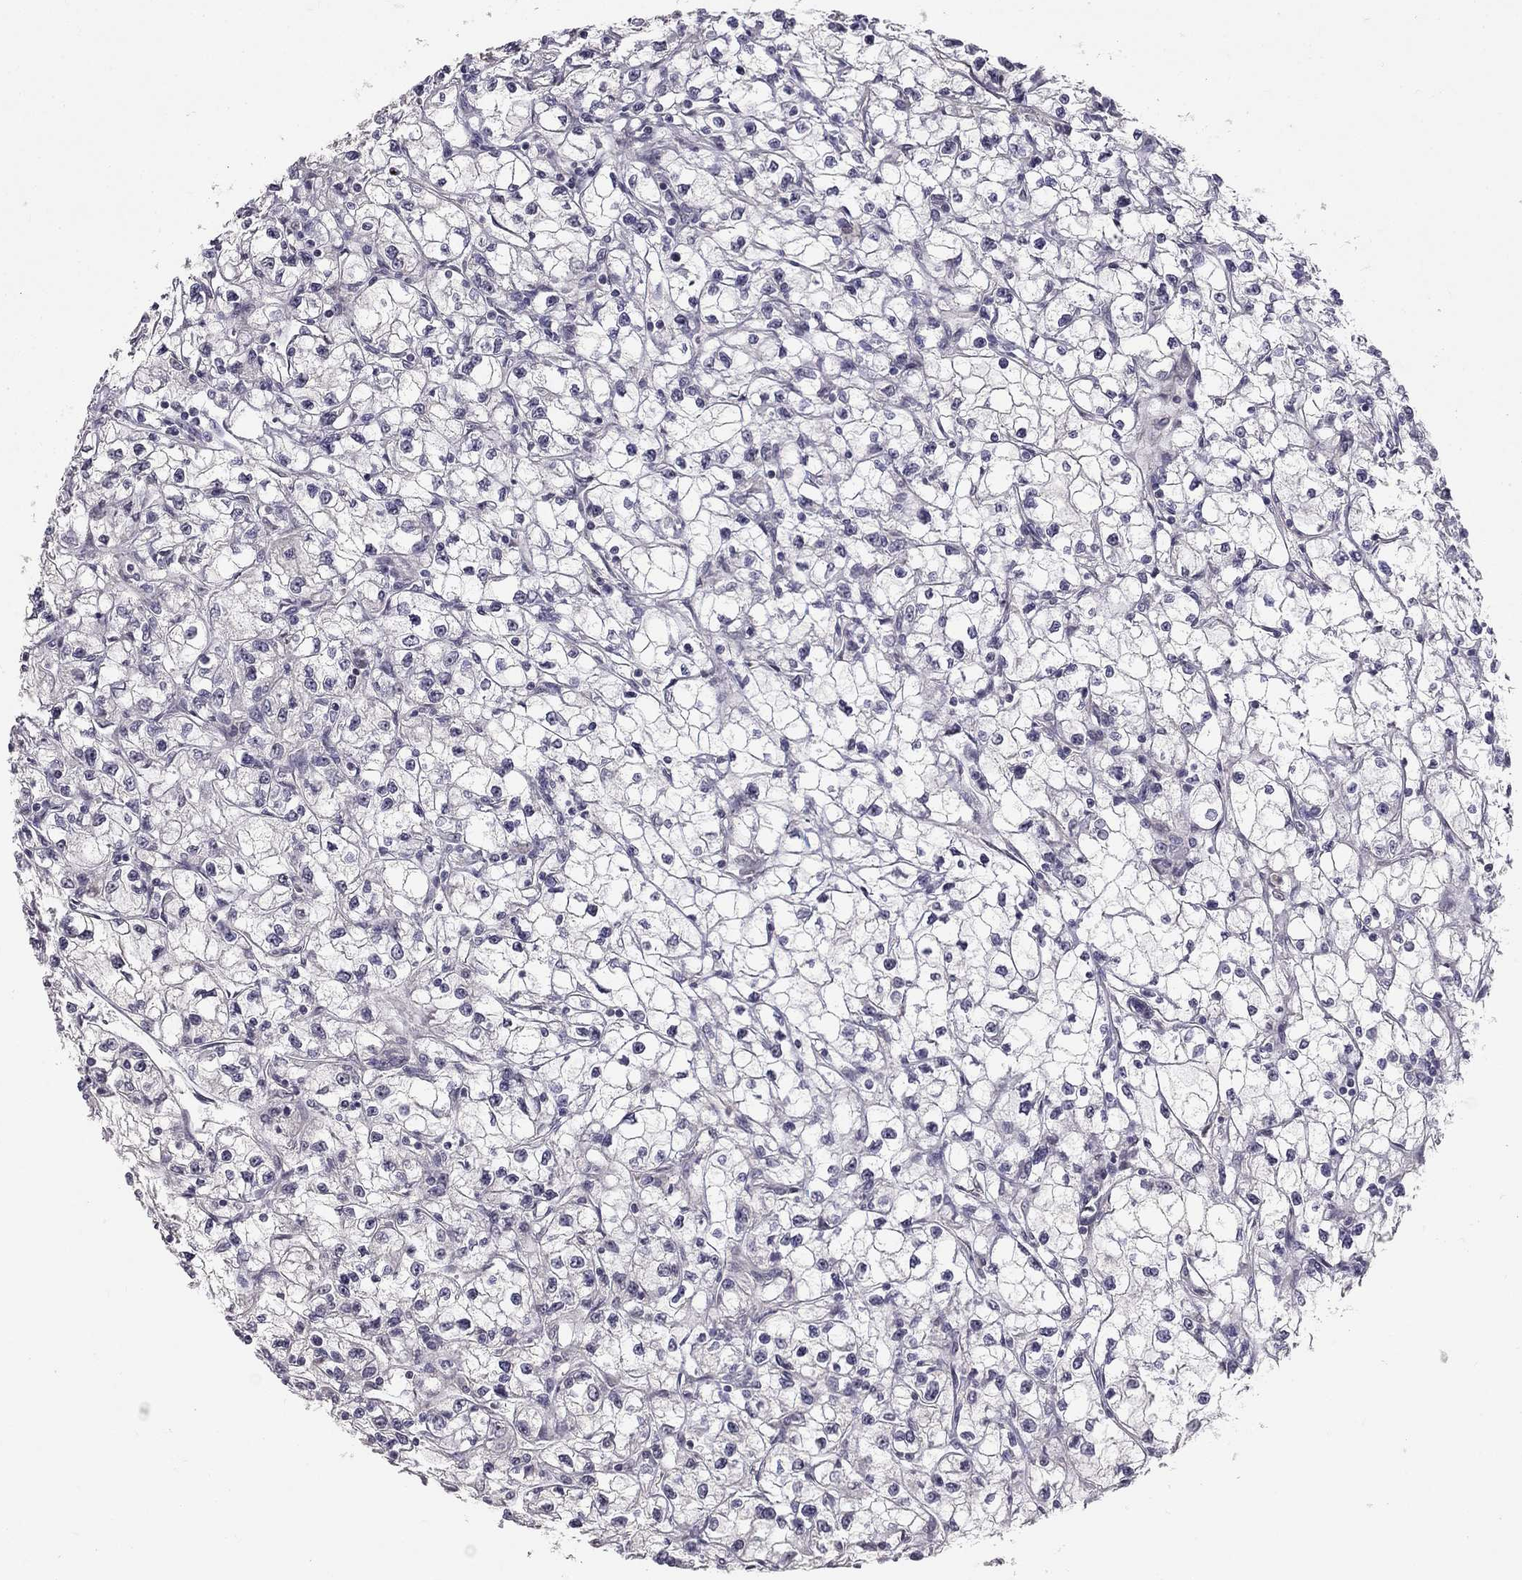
{"staining": {"intensity": "negative", "quantity": "none", "location": "none"}, "tissue": "renal cancer", "cell_type": "Tumor cells", "image_type": "cancer", "snomed": [{"axis": "morphology", "description": "Adenocarcinoma, NOS"}, {"axis": "topography", "description": "Kidney"}], "caption": "Histopathology image shows no protein staining in tumor cells of adenocarcinoma (renal) tissue.", "gene": "STXBP6", "patient": {"sex": "male", "age": 67}}